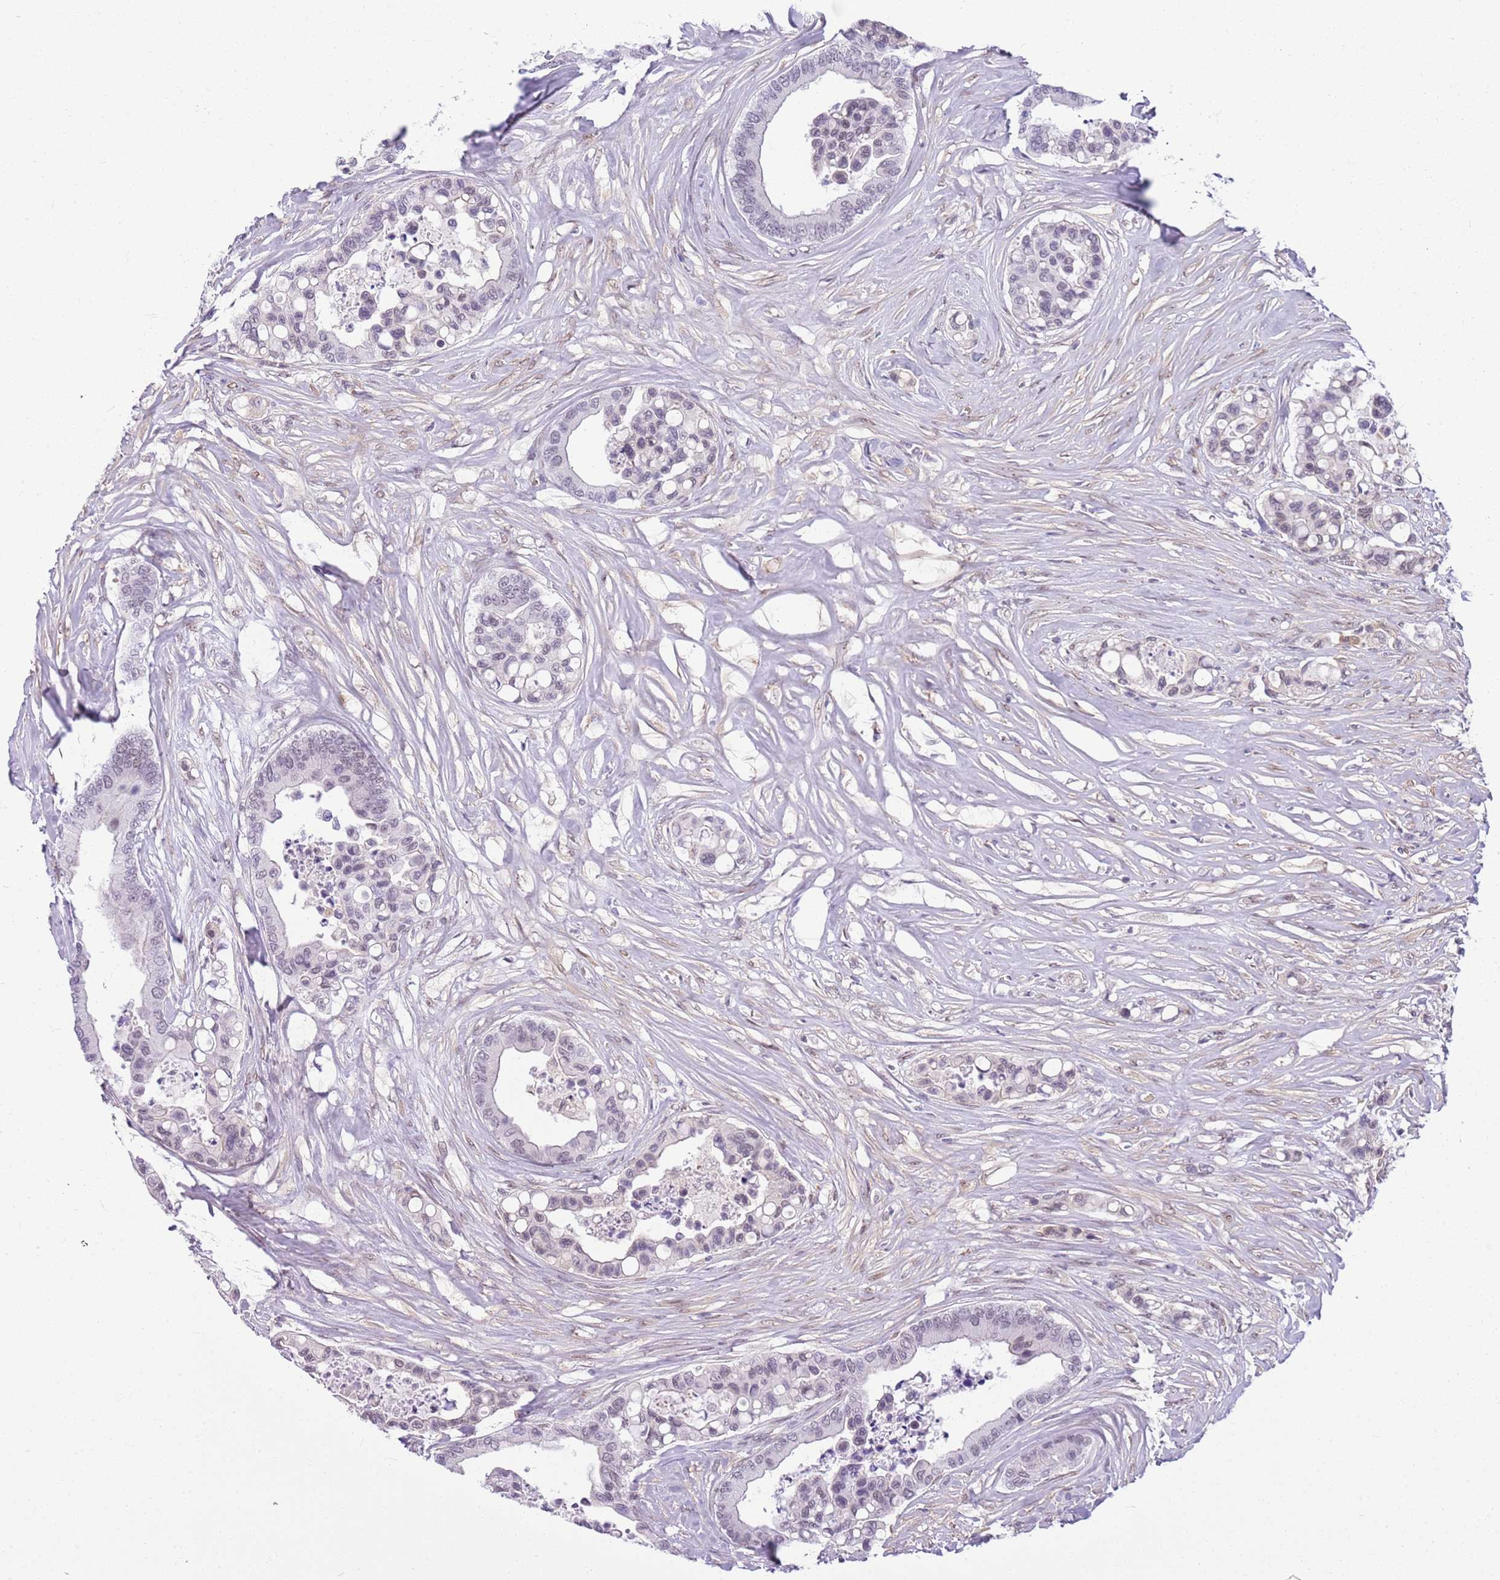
{"staining": {"intensity": "negative", "quantity": "none", "location": "none"}, "tissue": "colorectal cancer", "cell_type": "Tumor cells", "image_type": "cancer", "snomed": [{"axis": "morphology", "description": "Adenocarcinoma, NOS"}, {"axis": "topography", "description": "Colon"}], "caption": "Immunohistochemistry (IHC) image of neoplastic tissue: human colorectal cancer stained with DAB displays no significant protein expression in tumor cells.", "gene": "DHX32", "patient": {"sex": "male", "age": 82}}